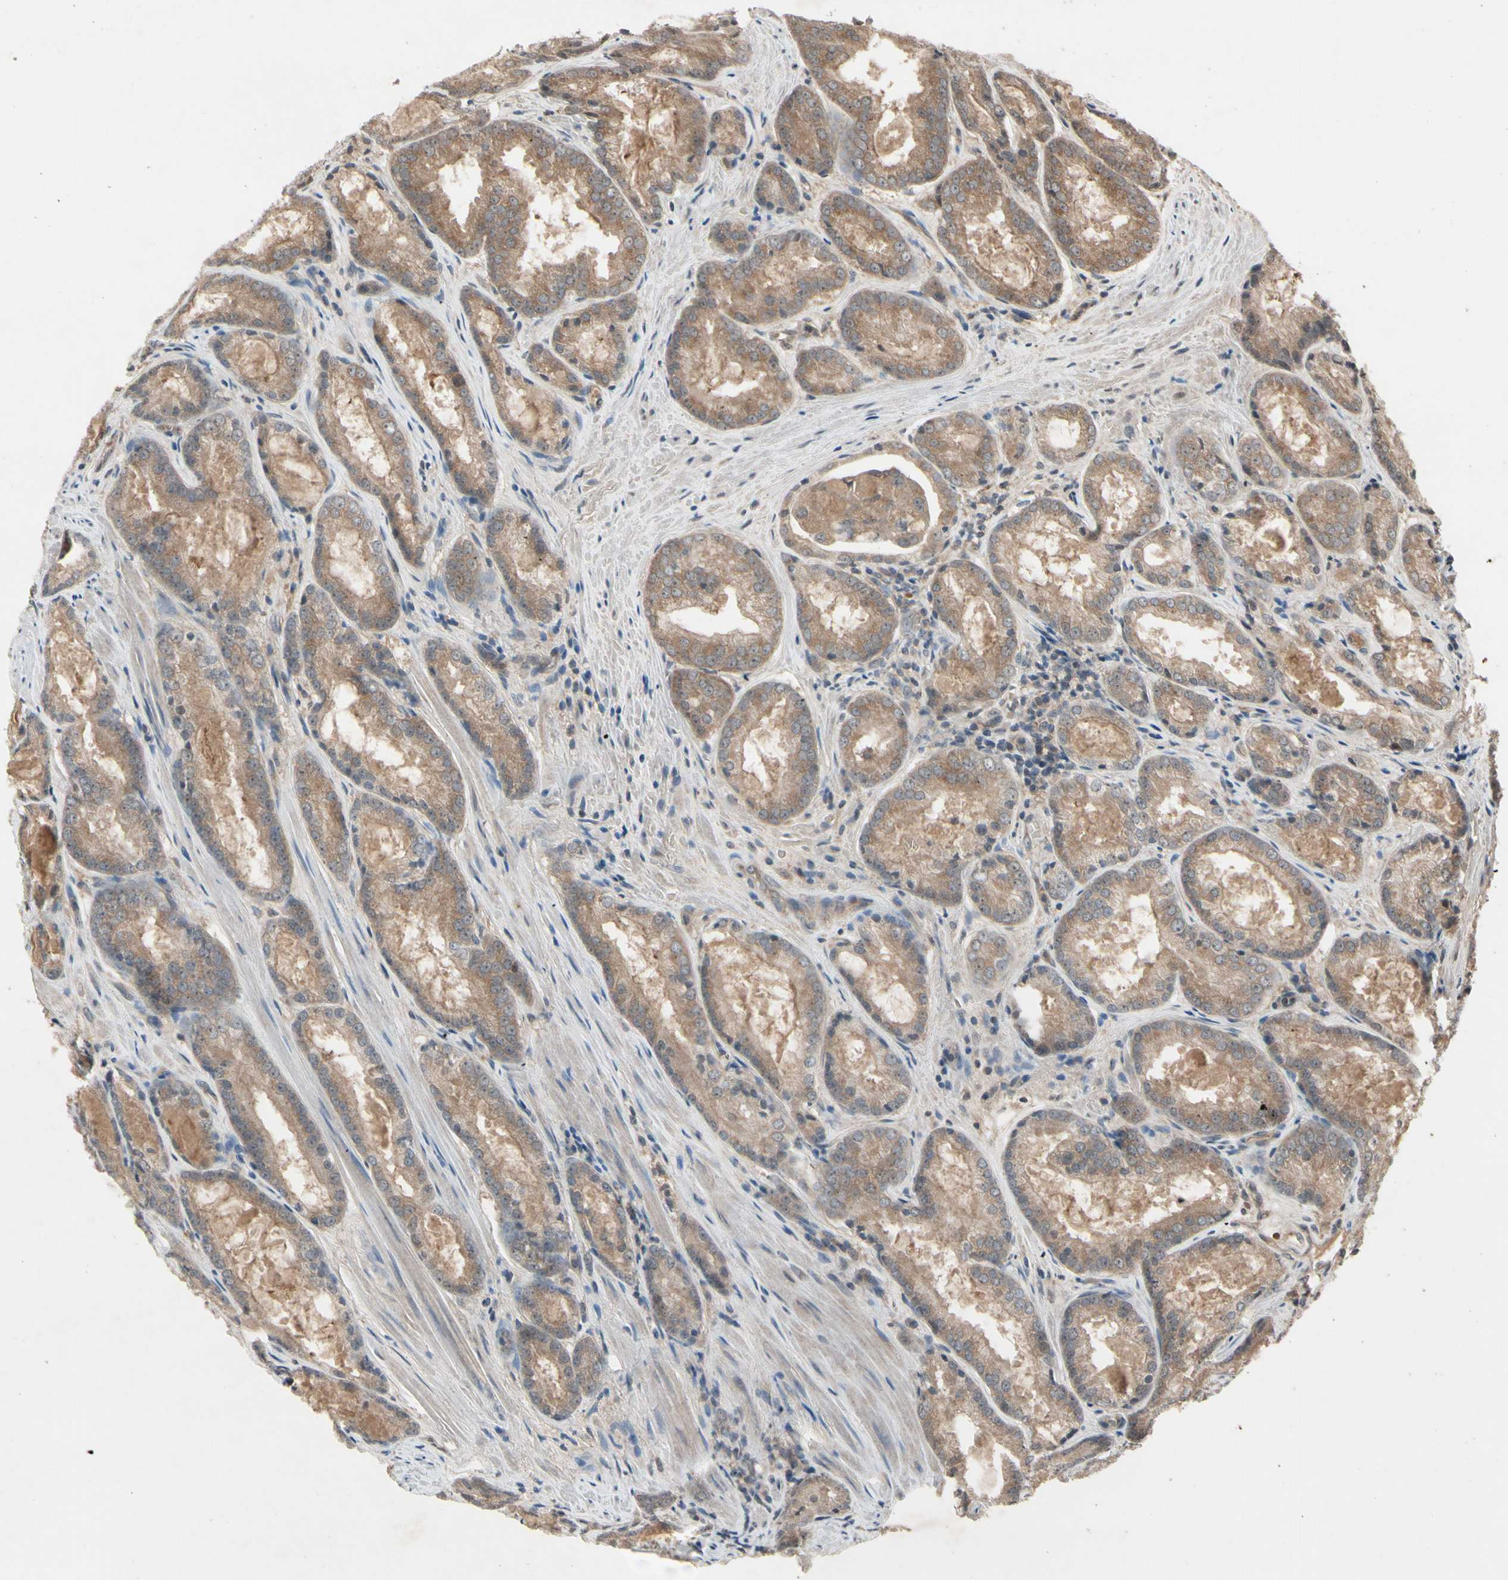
{"staining": {"intensity": "moderate", "quantity": ">75%", "location": "cytoplasmic/membranous"}, "tissue": "prostate cancer", "cell_type": "Tumor cells", "image_type": "cancer", "snomed": [{"axis": "morphology", "description": "Adenocarcinoma, Low grade"}, {"axis": "topography", "description": "Prostate"}], "caption": "Moderate cytoplasmic/membranous protein positivity is seen in about >75% of tumor cells in adenocarcinoma (low-grade) (prostate).", "gene": "NSF", "patient": {"sex": "male", "age": 64}}